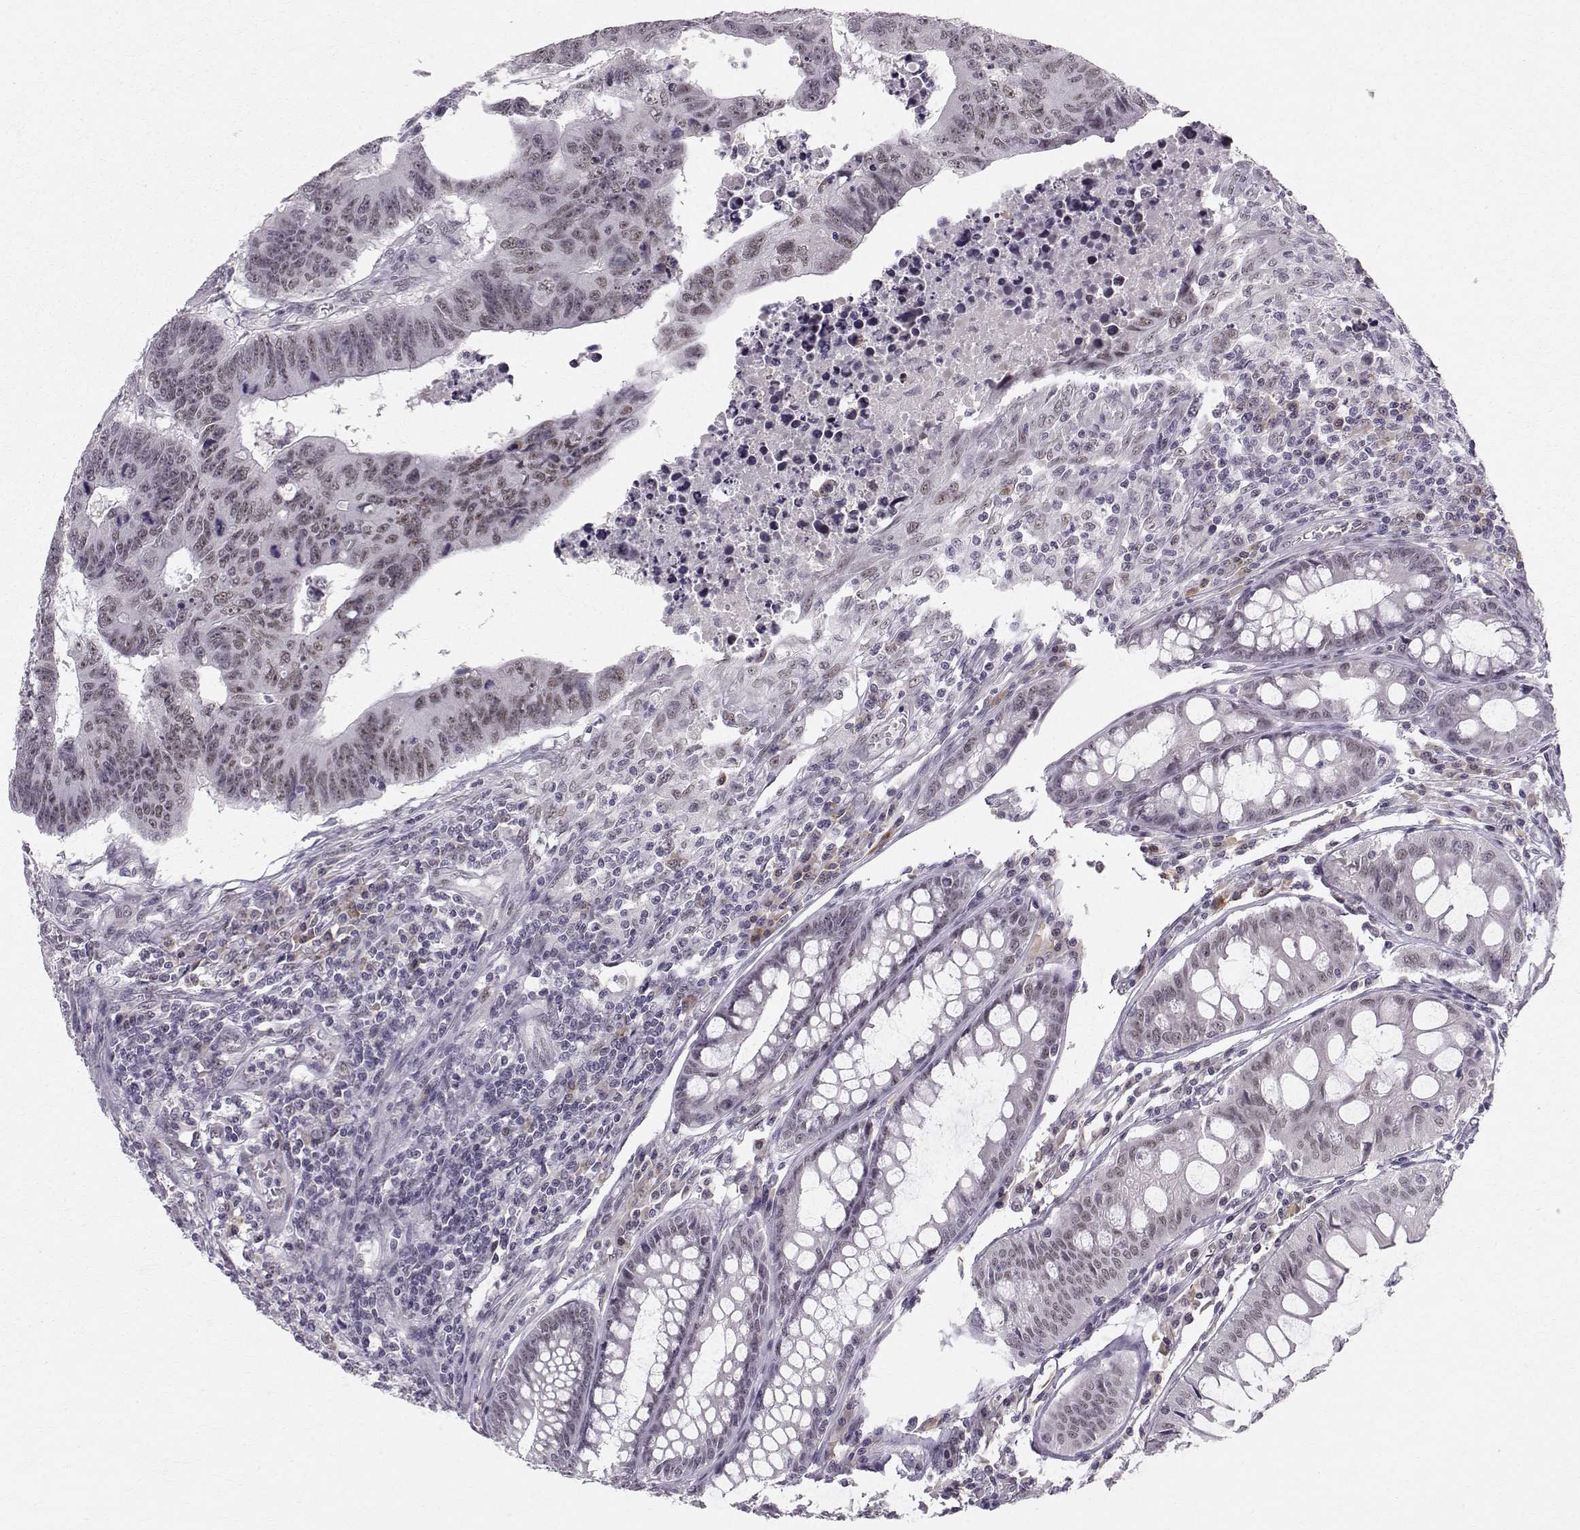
{"staining": {"intensity": "weak", "quantity": "<25%", "location": "nuclear"}, "tissue": "colorectal cancer", "cell_type": "Tumor cells", "image_type": "cancer", "snomed": [{"axis": "morphology", "description": "Adenocarcinoma, NOS"}, {"axis": "topography", "description": "Rectum"}], "caption": "The IHC image has no significant staining in tumor cells of adenocarcinoma (colorectal) tissue.", "gene": "RPP38", "patient": {"sex": "female", "age": 85}}